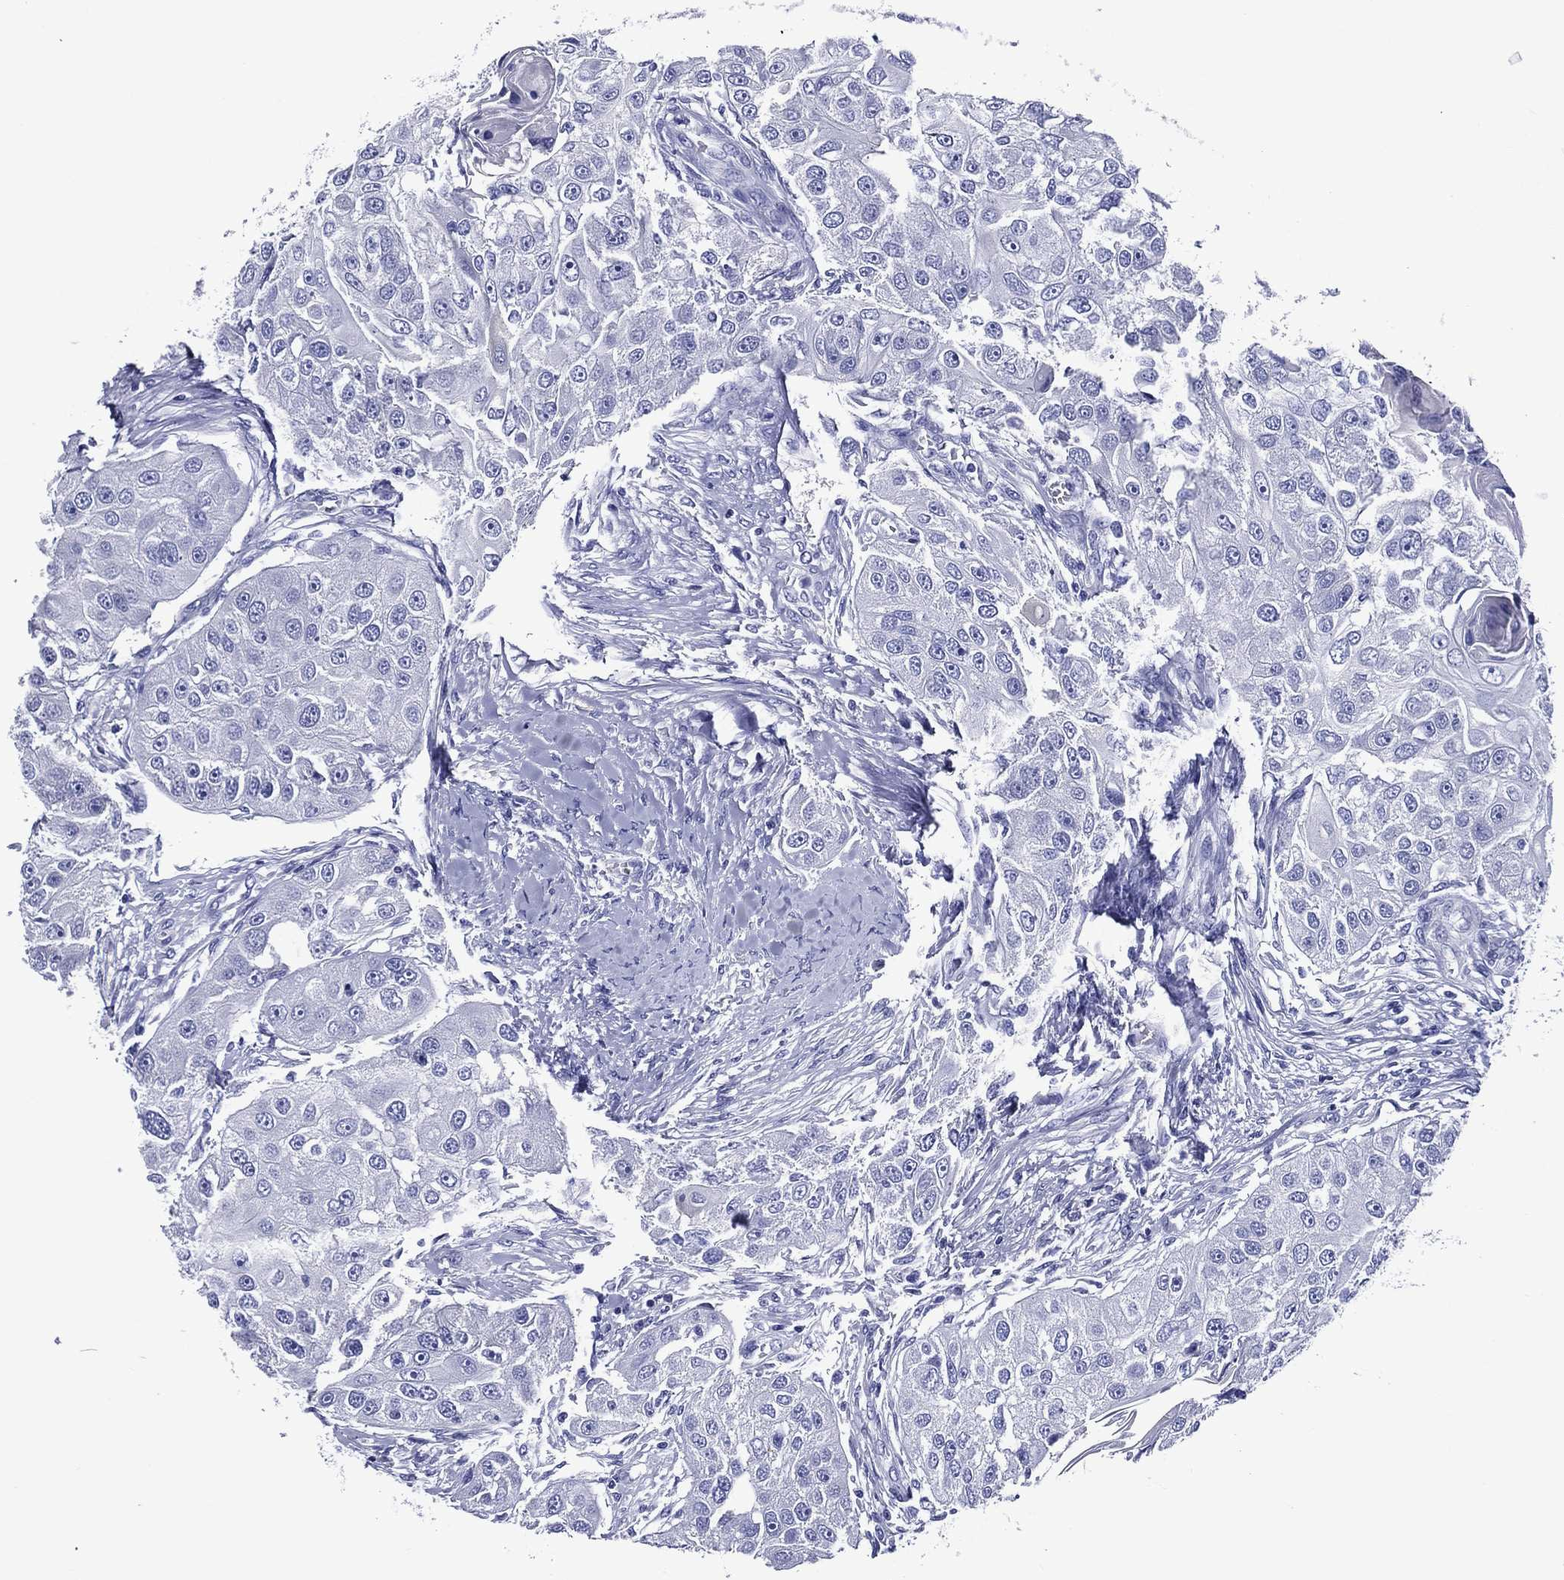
{"staining": {"intensity": "negative", "quantity": "none", "location": "none"}, "tissue": "head and neck cancer", "cell_type": "Tumor cells", "image_type": "cancer", "snomed": [{"axis": "morphology", "description": "Normal tissue, NOS"}, {"axis": "morphology", "description": "Squamous cell carcinoma, NOS"}, {"axis": "topography", "description": "Skeletal muscle"}, {"axis": "topography", "description": "Head-Neck"}], "caption": "Immunohistochemical staining of squamous cell carcinoma (head and neck) exhibits no significant positivity in tumor cells.", "gene": "ACE2", "patient": {"sex": "male", "age": 51}}